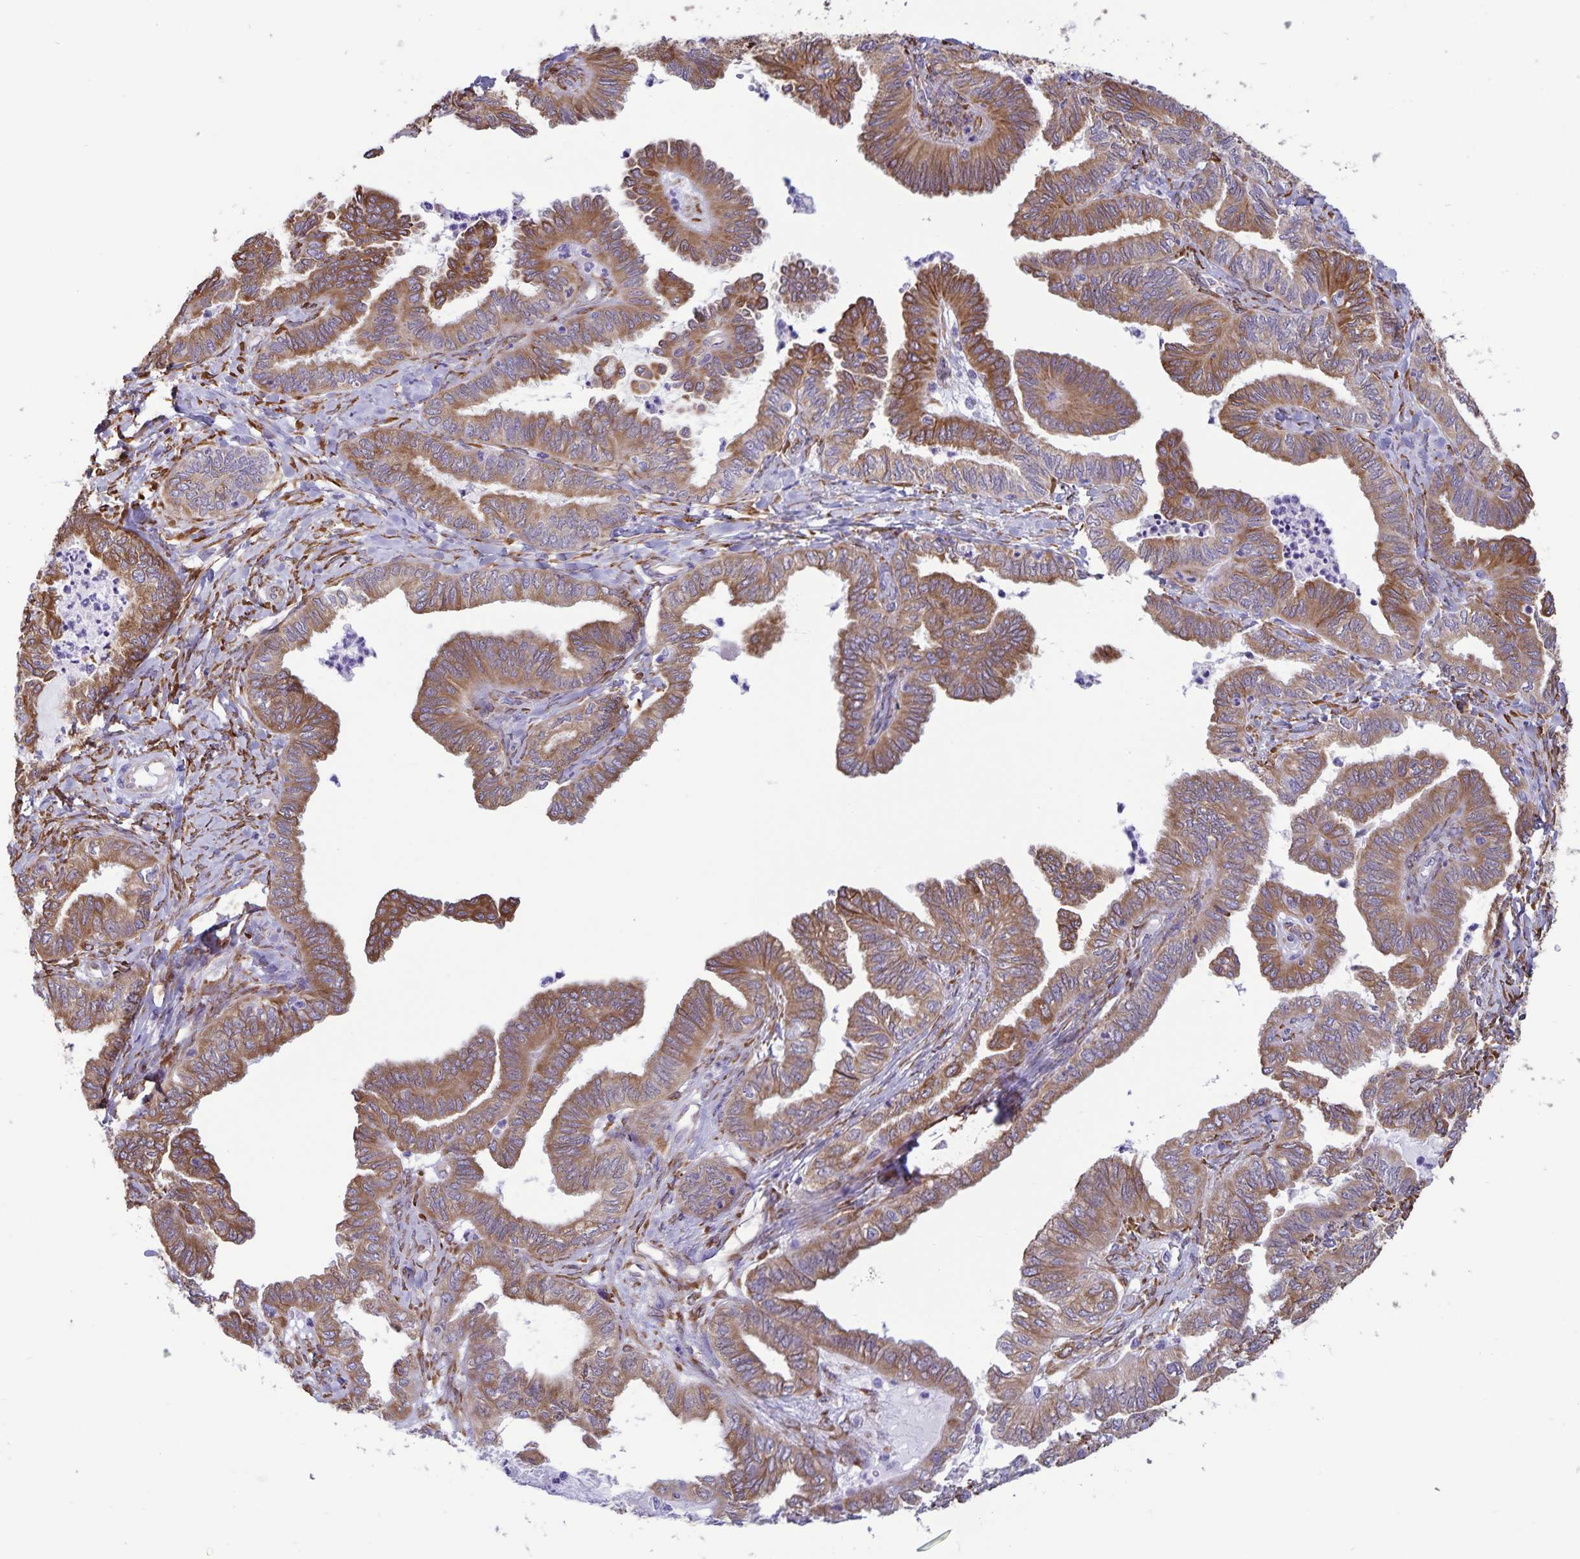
{"staining": {"intensity": "moderate", "quantity": ">75%", "location": "cytoplasmic/membranous"}, "tissue": "ovarian cancer", "cell_type": "Tumor cells", "image_type": "cancer", "snomed": [{"axis": "morphology", "description": "Carcinoma, endometroid"}, {"axis": "topography", "description": "Ovary"}], "caption": "DAB (3,3'-diaminobenzidine) immunohistochemical staining of endometroid carcinoma (ovarian) shows moderate cytoplasmic/membranous protein staining in approximately >75% of tumor cells. The staining was performed using DAB, with brown indicating positive protein expression. Nuclei are stained blue with hematoxylin.", "gene": "RCN1", "patient": {"sex": "female", "age": 70}}